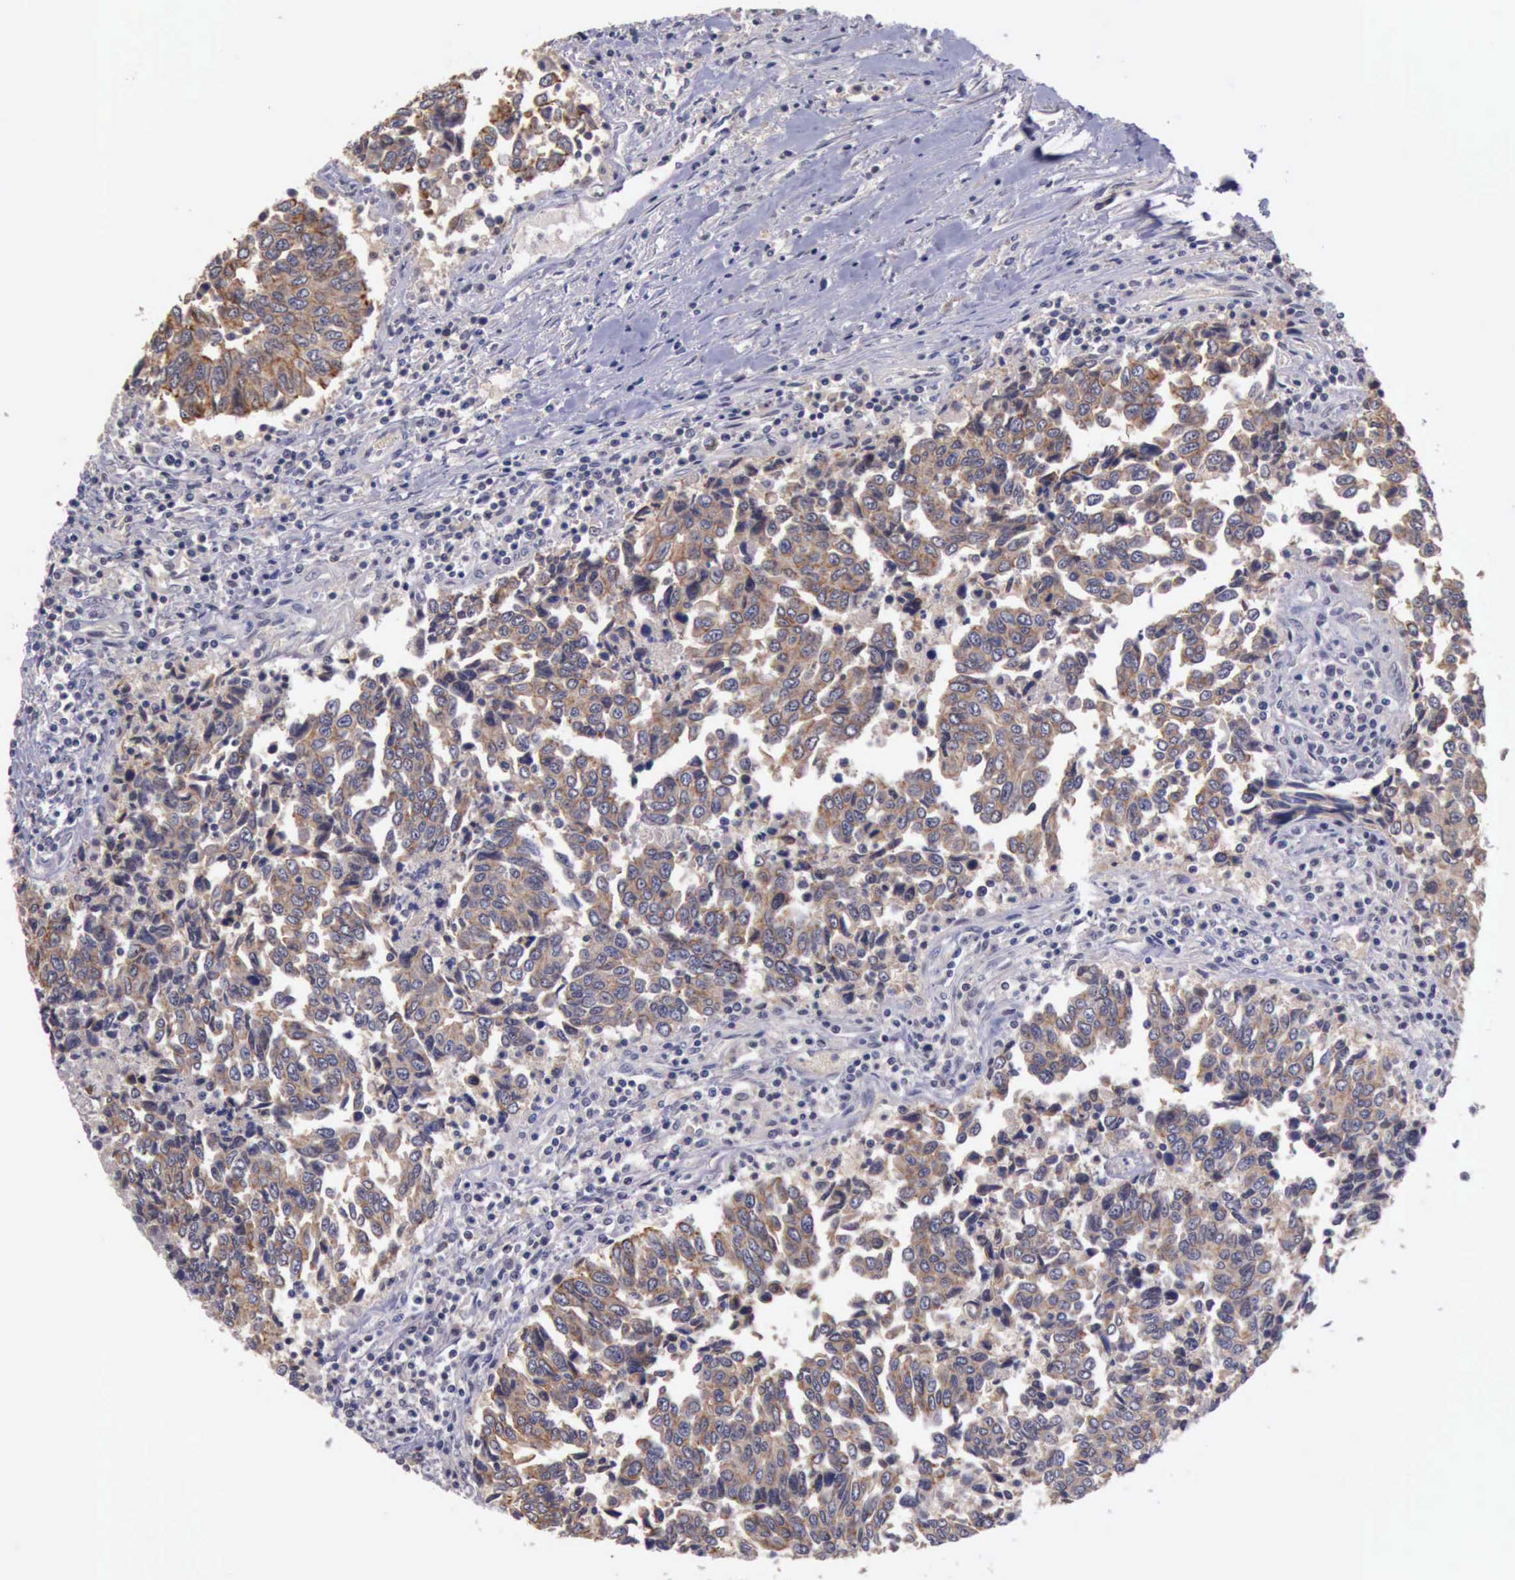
{"staining": {"intensity": "weak", "quantity": ">75%", "location": "cytoplasmic/membranous"}, "tissue": "urothelial cancer", "cell_type": "Tumor cells", "image_type": "cancer", "snomed": [{"axis": "morphology", "description": "Urothelial carcinoma, High grade"}, {"axis": "topography", "description": "Urinary bladder"}], "caption": "Weak cytoplasmic/membranous protein staining is identified in approximately >75% of tumor cells in high-grade urothelial carcinoma. The staining was performed using DAB (3,3'-diaminobenzidine) to visualize the protein expression in brown, while the nuclei were stained in blue with hematoxylin (Magnification: 20x).", "gene": "RAB39B", "patient": {"sex": "male", "age": 86}}